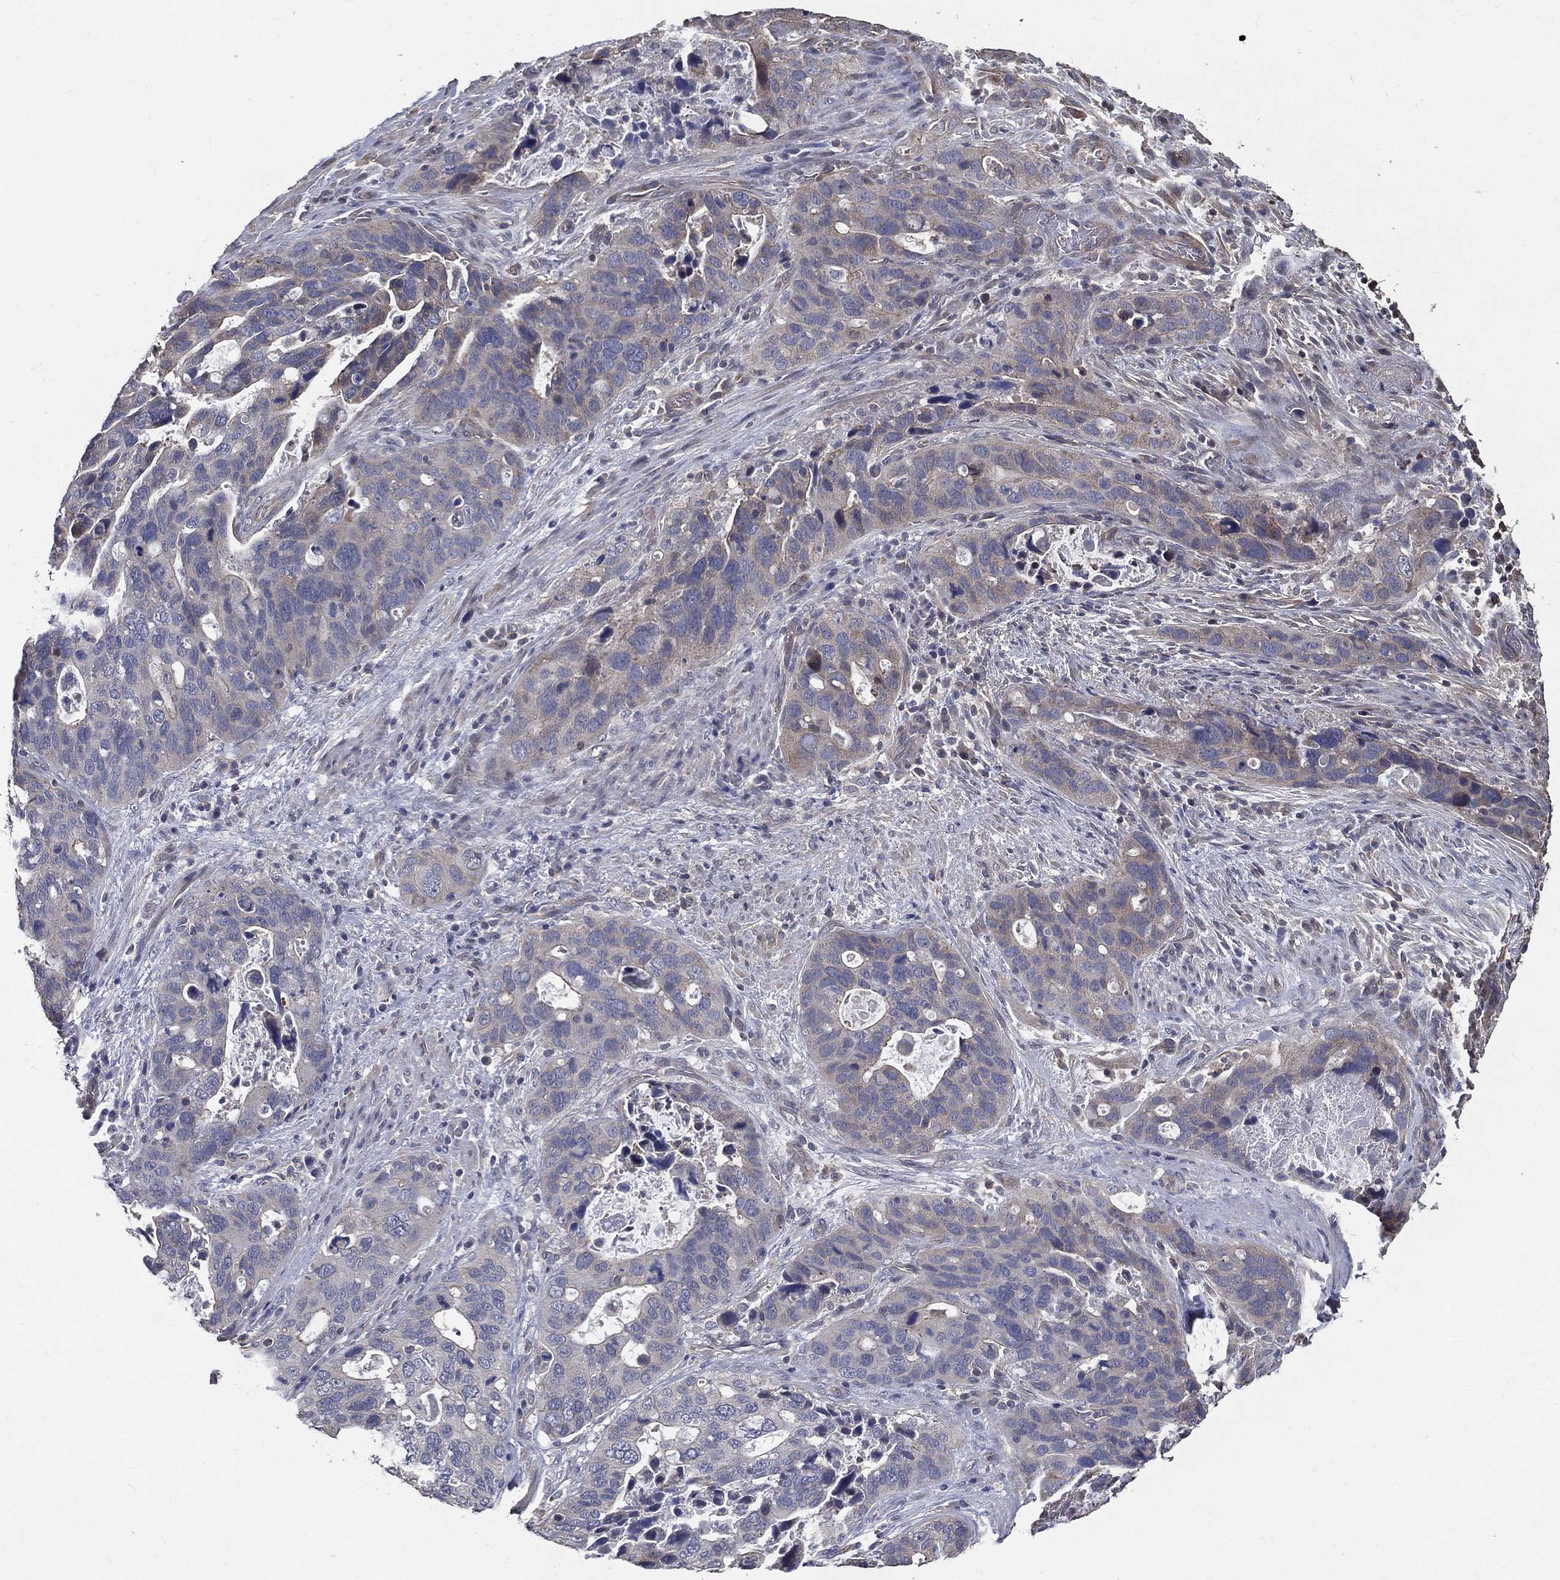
{"staining": {"intensity": "negative", "quantity": "none", "location": "none"}, "tissue": "stomach cancer", "cell_type": "Tumor cells", "image_type": "cancer", "snomed": [{"axis": "morphology", "description": "Adenocarcinoma, NOS"}, {"axis": "topography", "description": "Stomach"}], "caption": "Tumor cells show no significant protein staining in stomach adenocarcinoma.", "gene": "SERPINB2", "patient": {"sex": "male", "age": 54}}